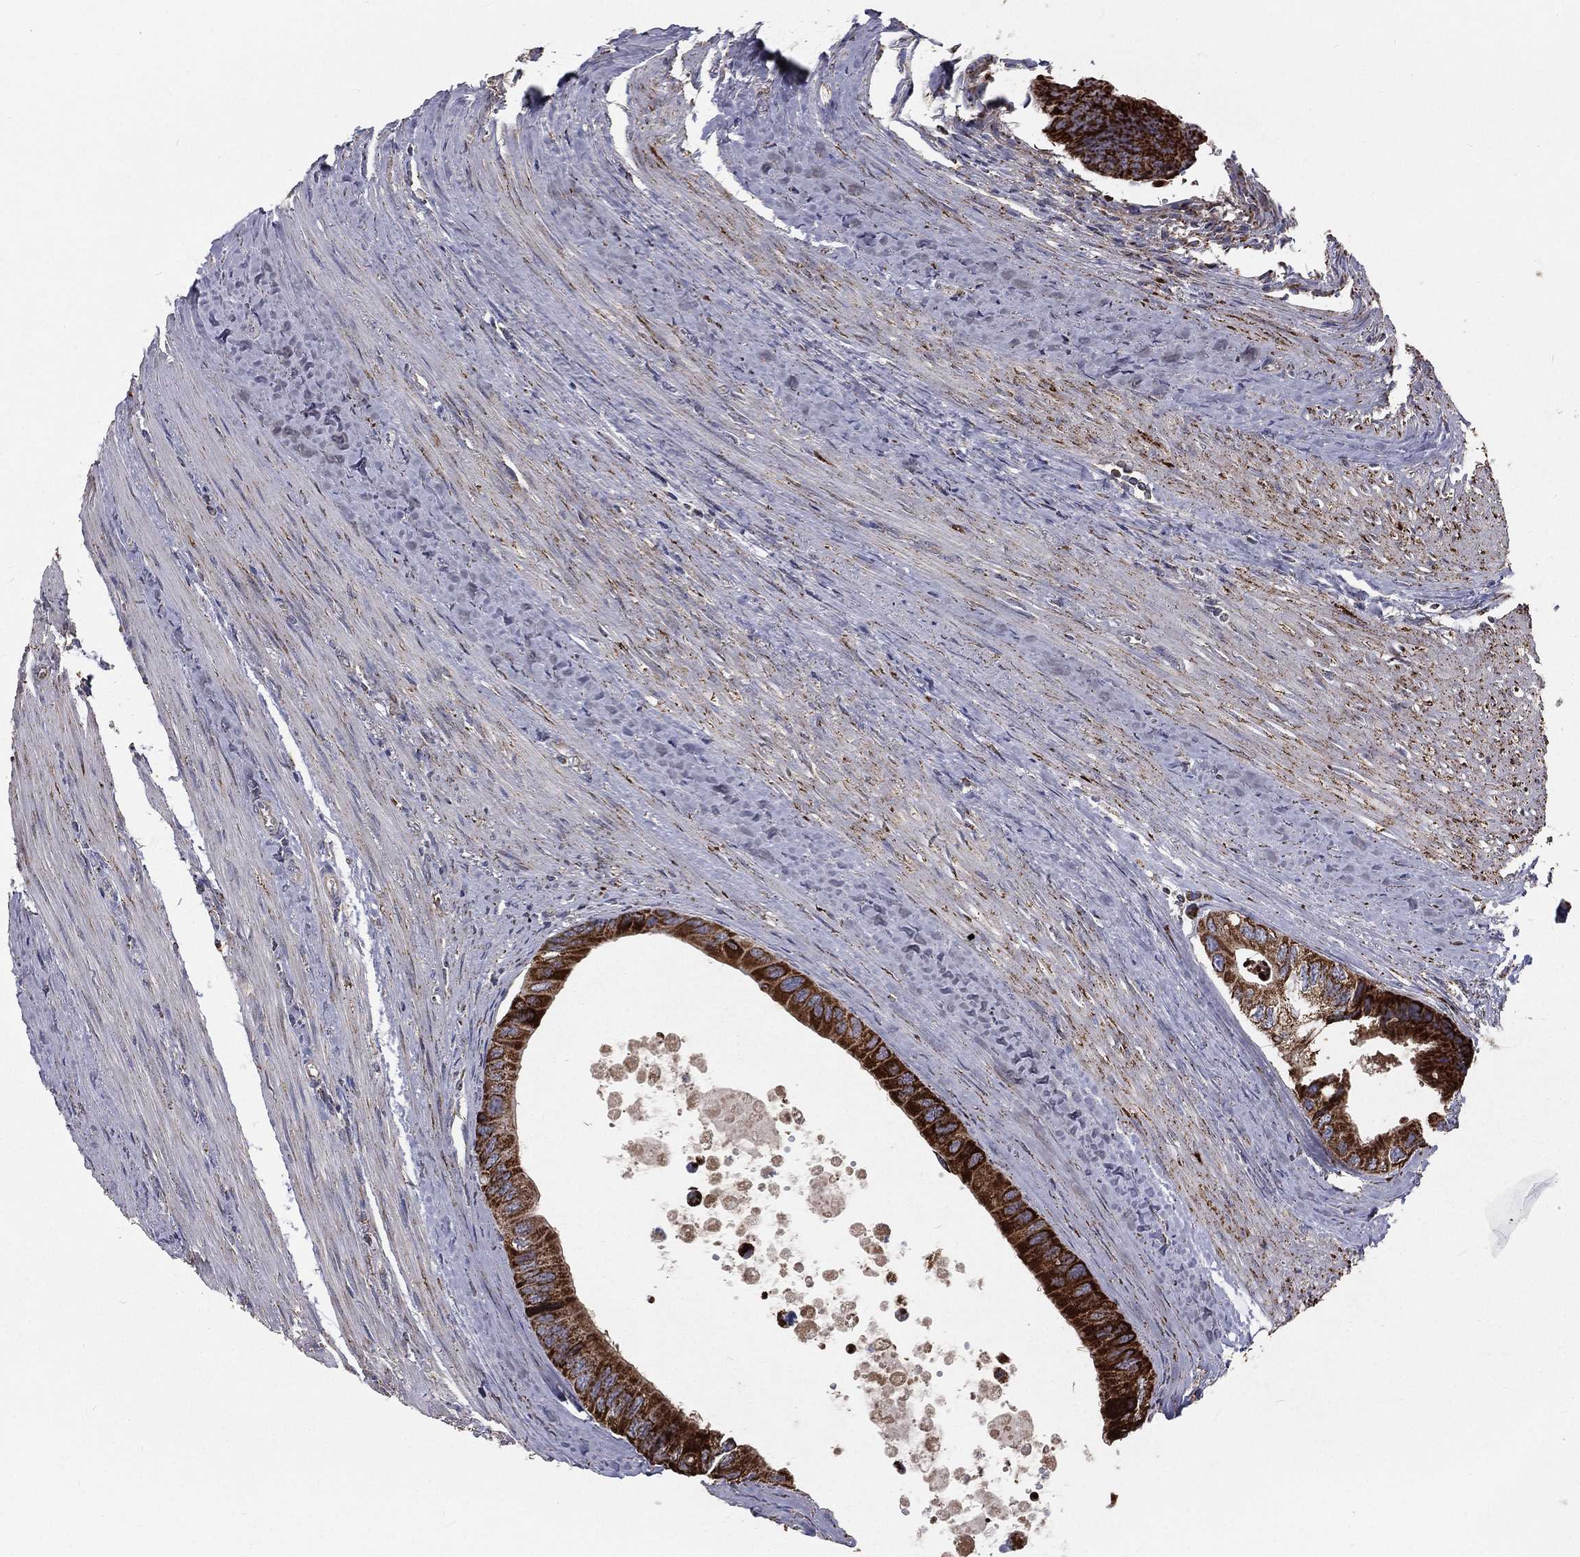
{"staining": {"intensity": "strong", "quantity": ">75%", "location": "cytoplasmic/membranous"}, "tissue": "colorectal cancer", "cell_type": "Tumor cells", "image_type": "cancer", "snomed": [{"axis": "morphology", "description": "Normal tissue, NOS"}, {"axis": "morphology", "description": "Adenocarcinoma, NOS"}, {"axis": "topography", "description": "Colon"}], "caption": "This image displays adenocarcinoma (colorectal) stained with immunohistochemistry (IHC) to label a protein in brown. The cytoplasmic/membranous of tumor cells show strong positivity for the protein. Nuclei are counter-stained blue.", "gene": "HADH", "patient": {"sex": "male", "age": 65}}